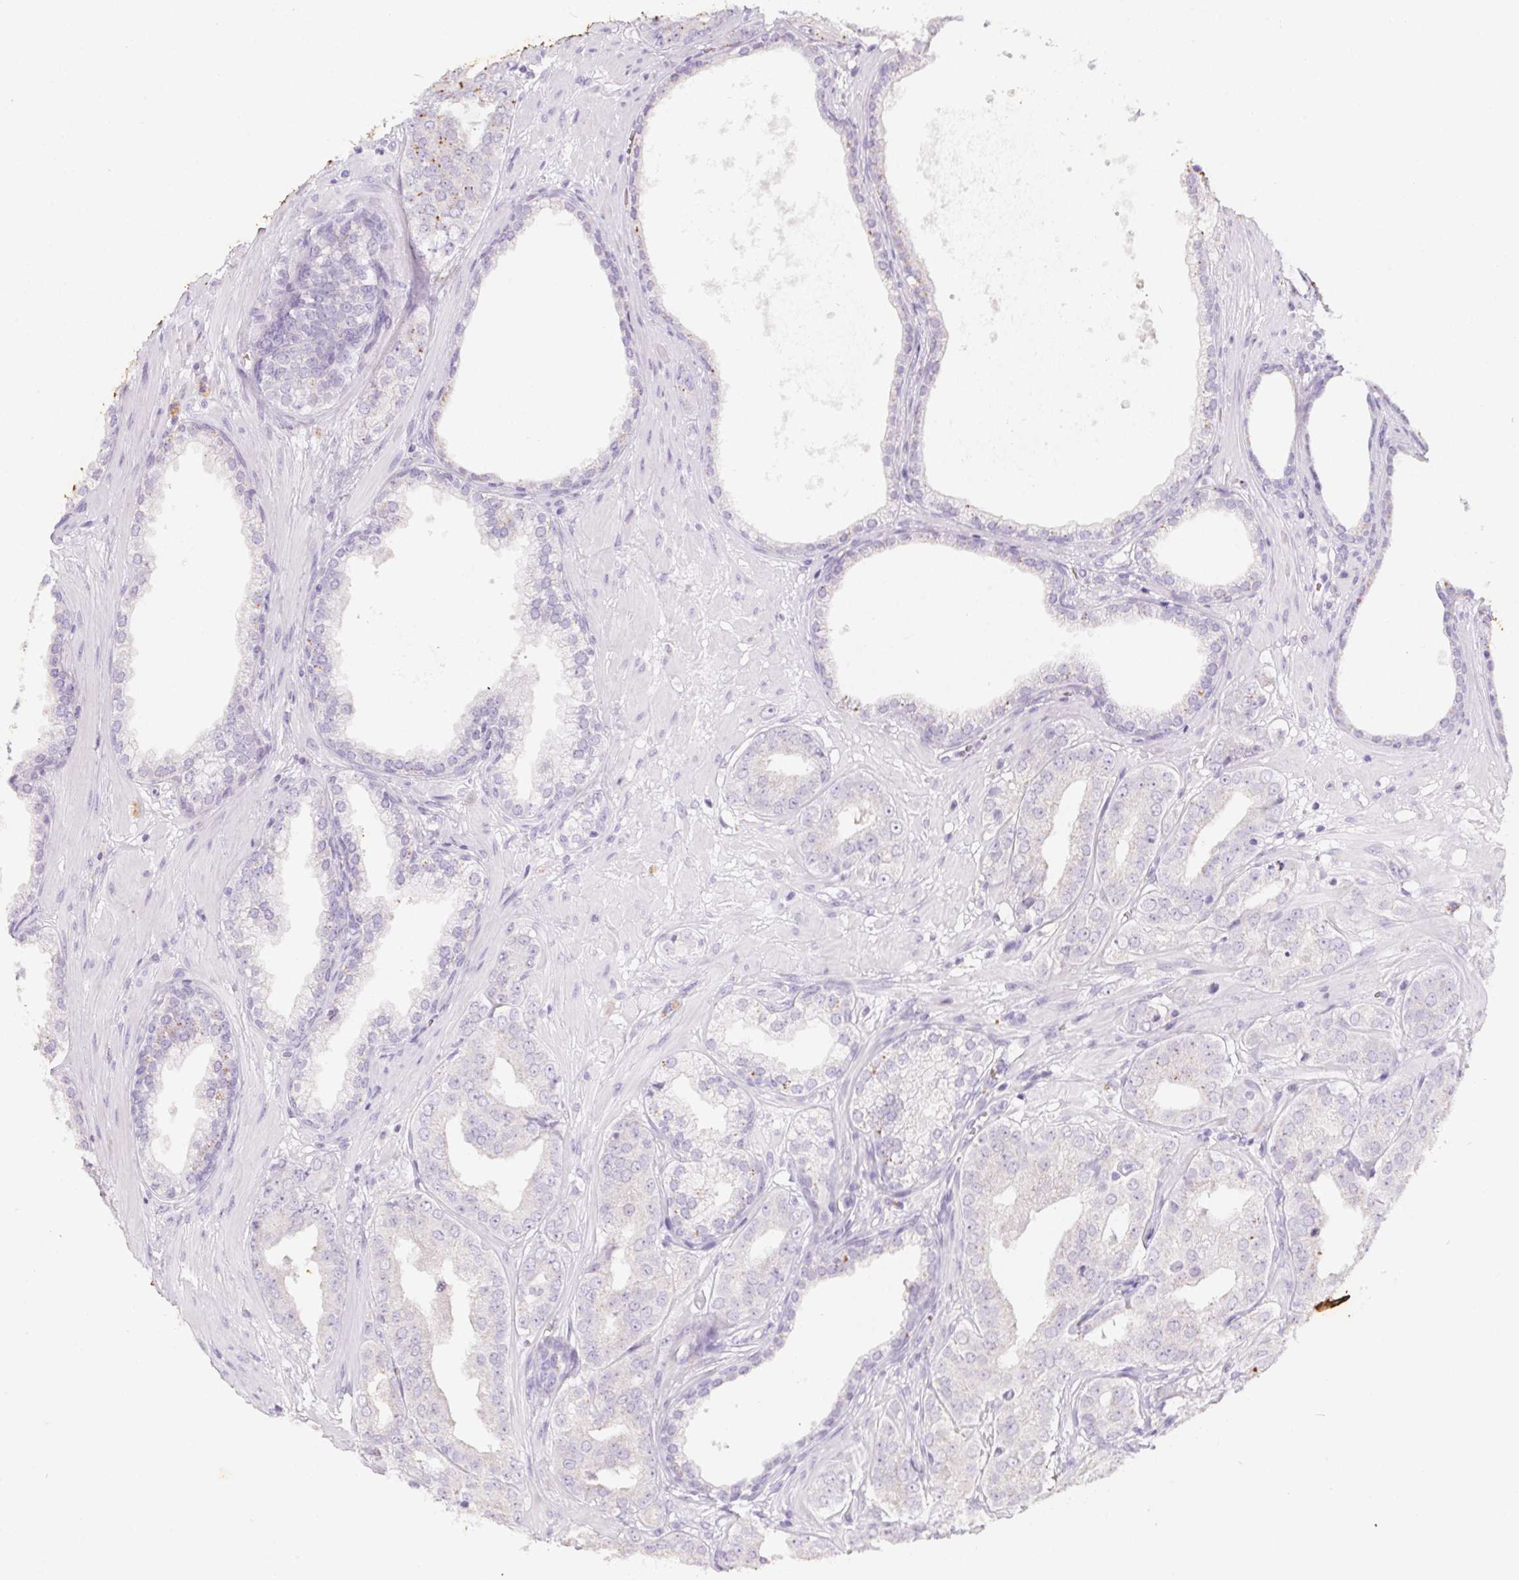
{"staining": {"intensity": "negative", "quantity": "none", "location": "none"}, "tissue": "prostate cancer", "cell_type": "Tumor cells", "image_type": "cancer", "snomed": [{"axis": "morphology", "description": "Adenocarcinoma, Low grade"}, {"axis": "topography", "description": "Prostate"}], "caption": "Immunohistochemistry (IHC) of human prostate adenocarcinoma (low-grade) reveals no expression in tumor cells.", "gene": "DCD", "patient": {"sex": "male", "age": 60}}